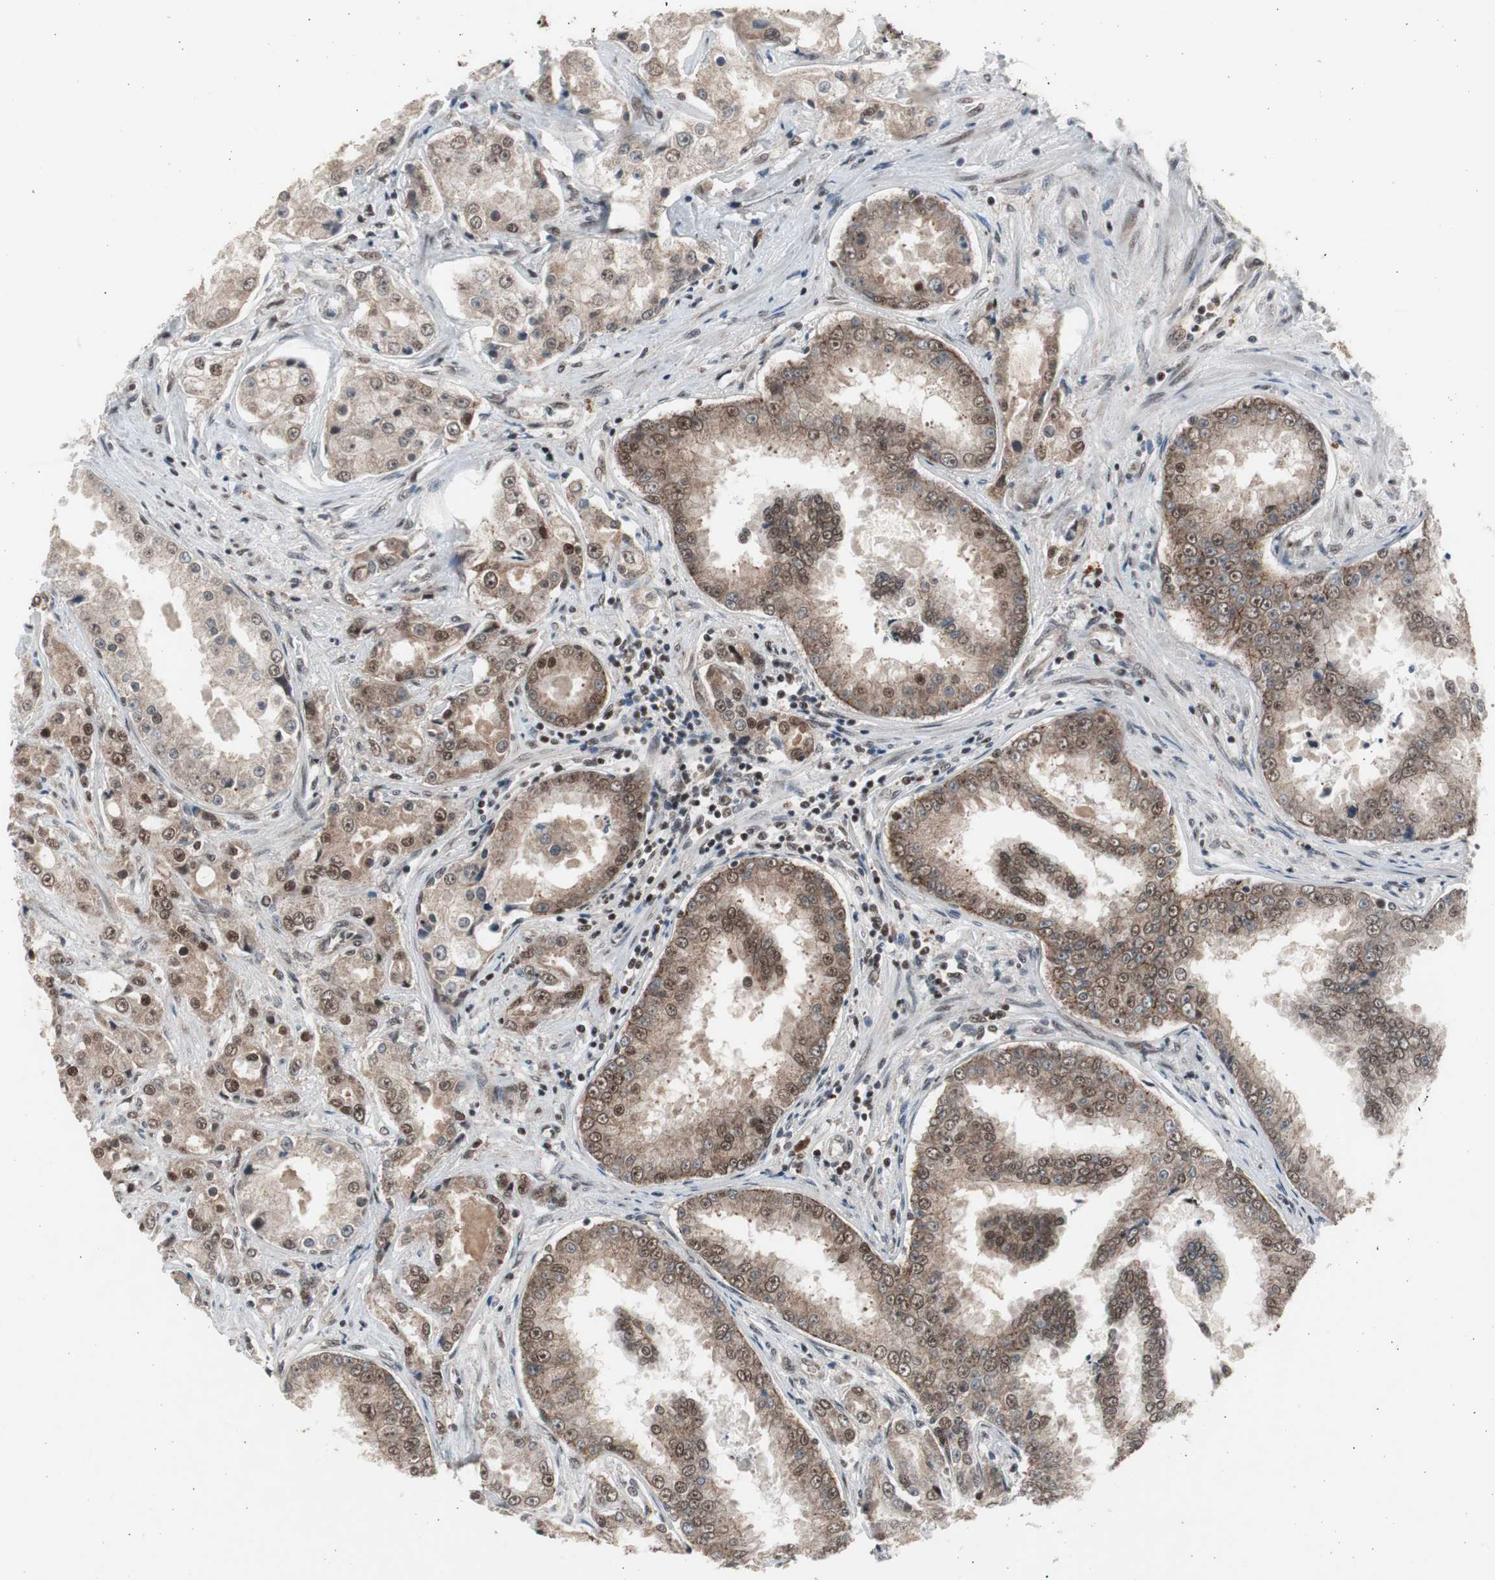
{"staining": {"intensity": "moderate", "quantity": ">75%", "location": "cytoplasmic/membranous,nuclear"}, "tissue": "prostate cancer", "cell_type": "Tumor cells", "image_type": "cancer", "snomed": [{"axis": "morphology", "description": "Adenocarcinoma, High grade"}, {"axis": "topography", "description": "Prostate"}], "caption": "Protein positivity by immunohistochemistry shows moderate cytoplasmic/membranous and nuclear positivity in about >75% of tumor cells in prostate cancer.", "gene": "RPA1", "patient": {"sex": "male", "age": 73}}